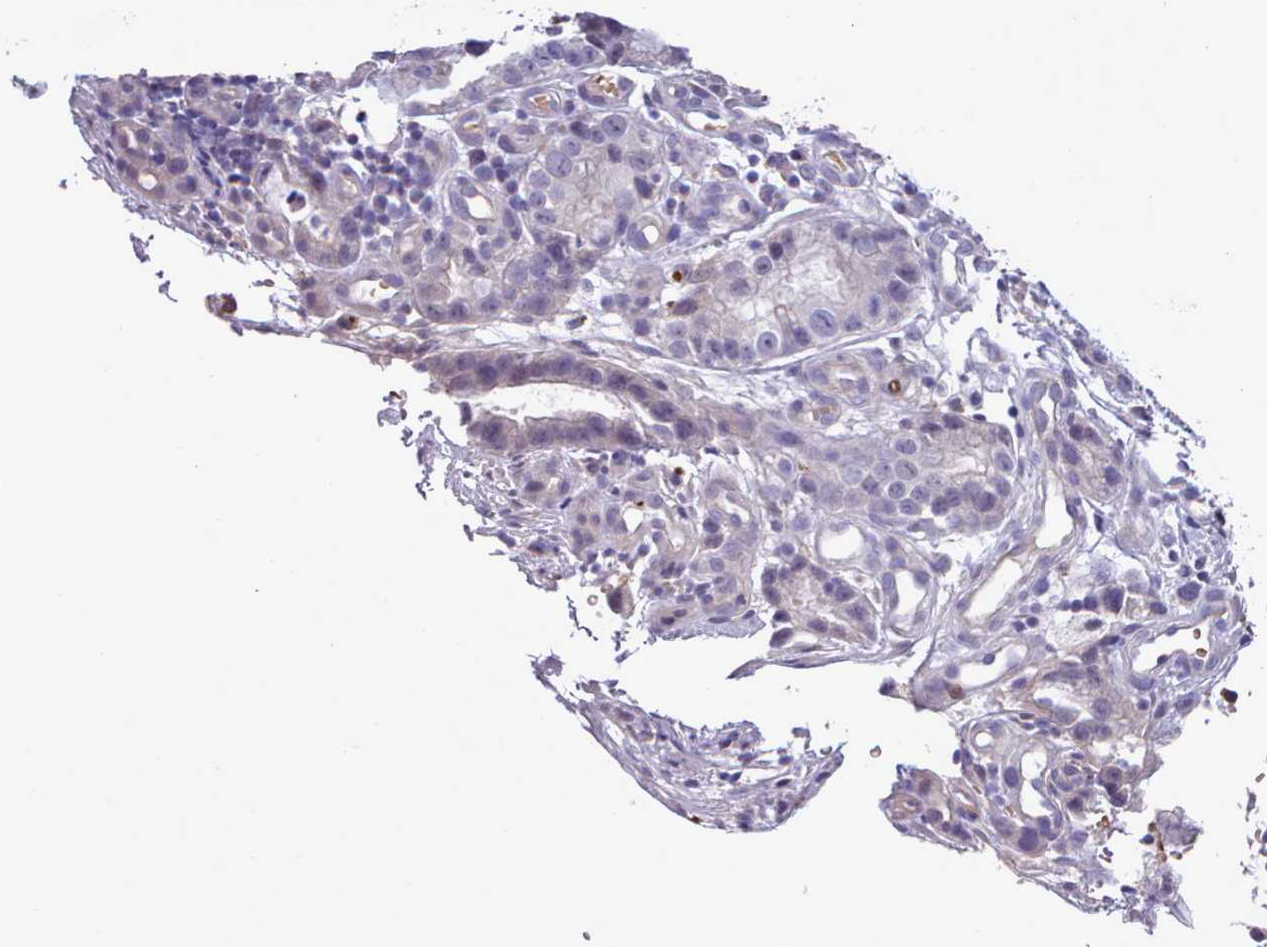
{"staining": {"intensity": "negative", "quantity": "none", "location": "none"}, "tissue": "stomach cancer", "cell_type": "Tumor cells", "image_type": "cancer", "snomed": [{"axis": "morphology", "description": "Adenocarcinoma, NOS"}, {"axis": "topography", "description": "Stomach"}], "caption": "There is no significant expression in tumor cells of stomach adenocarcinoma.", "gene": "KCTD16", "patient": {"sex": "male", "age": 55}}